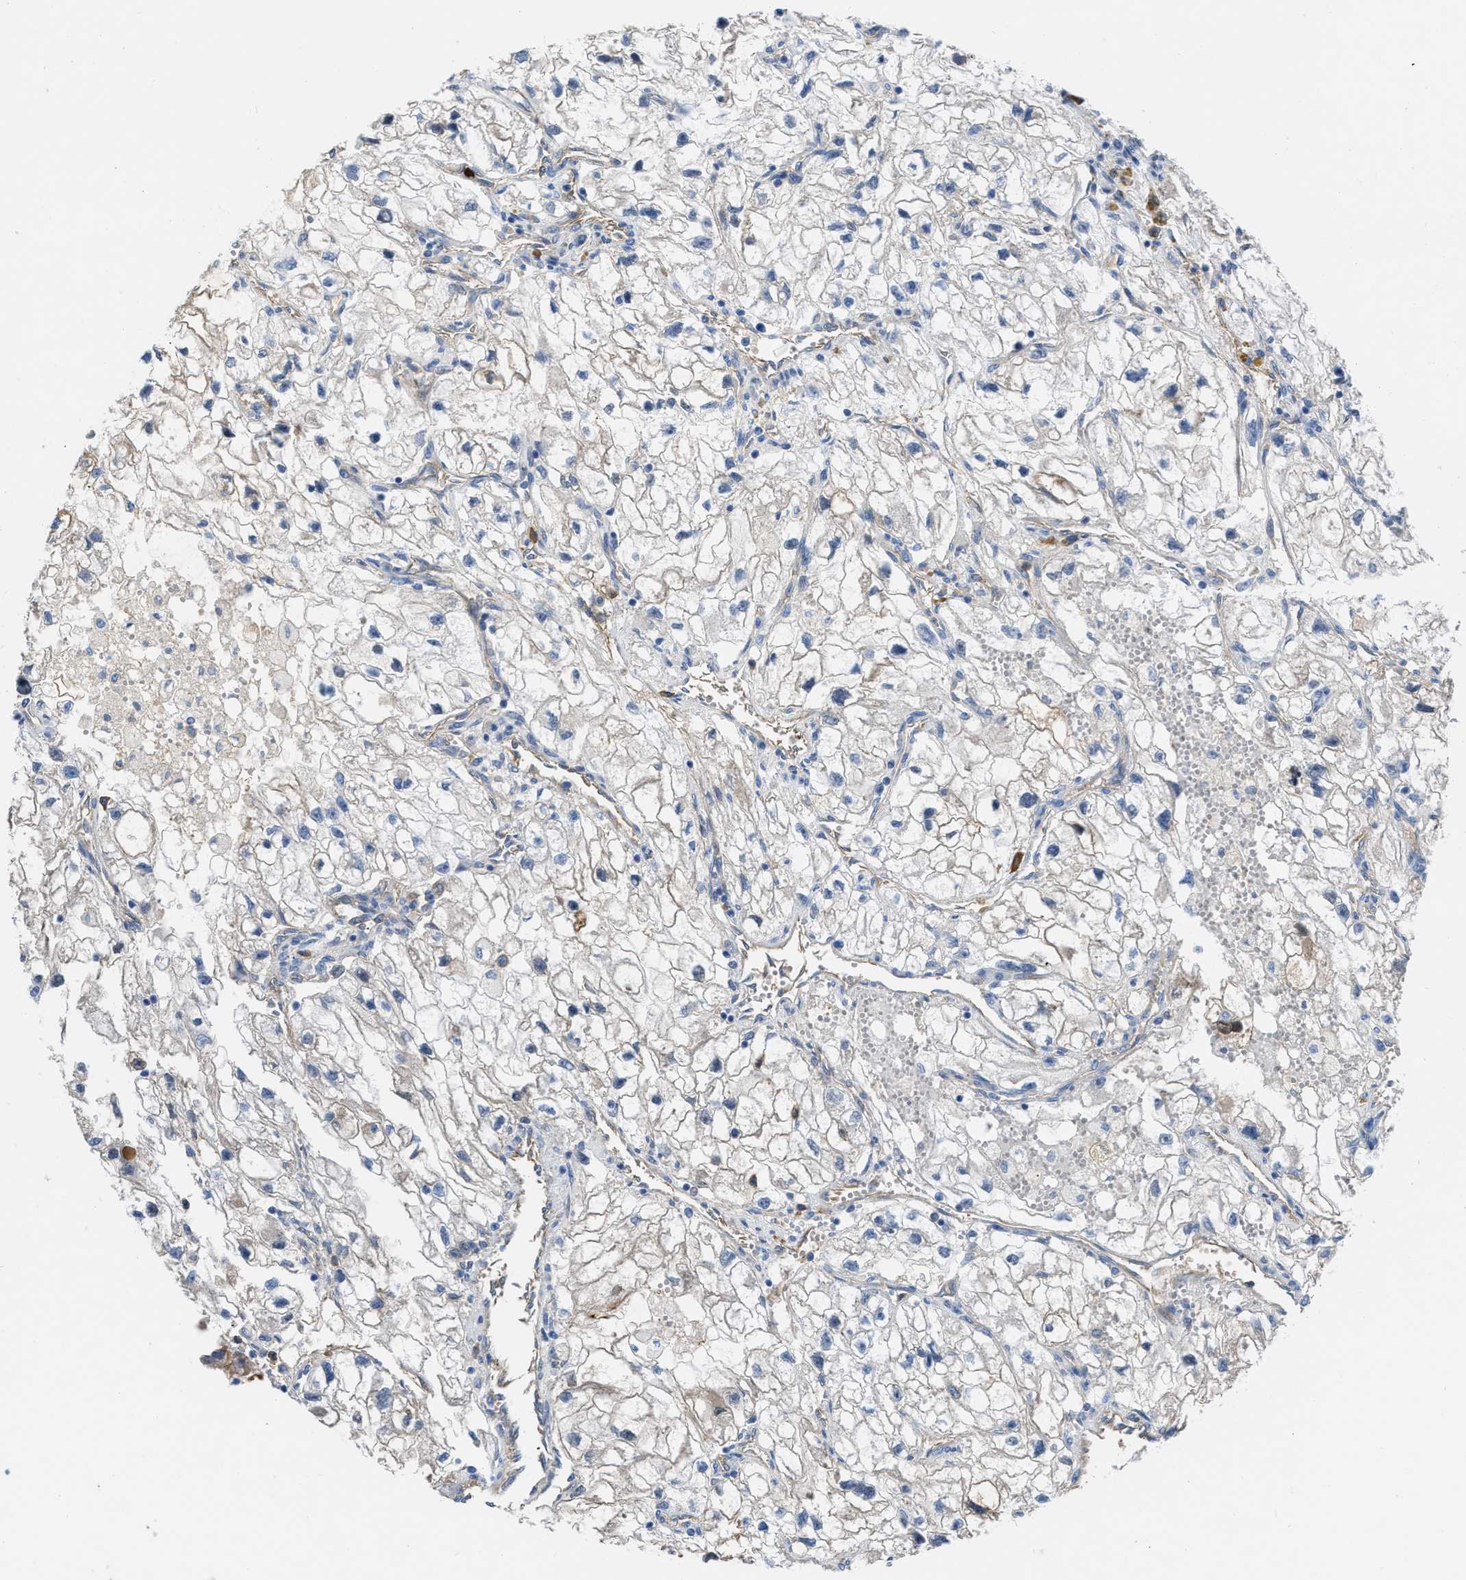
{"staining": {"intensity": "negative", "quantity": "none", "location": "none"}, "tissue": "renal cancer", "cell_type": "Tumor cells", "image_type": "cancer", "snomed": [{"axis": "morphology", "description": "Adenocarcinoma, NOS"}, {"axis": "topography", "description": "Kidney"}], "caption": "IHC photomicrograph of neoplastic tissue: renal cancer stained with DAB (3,3'-diaminobenzidine) displays no significant protein positivity in tumor cells.", "gene": "TRIOBP", "patient": {"sex": "female", "age": 70}}